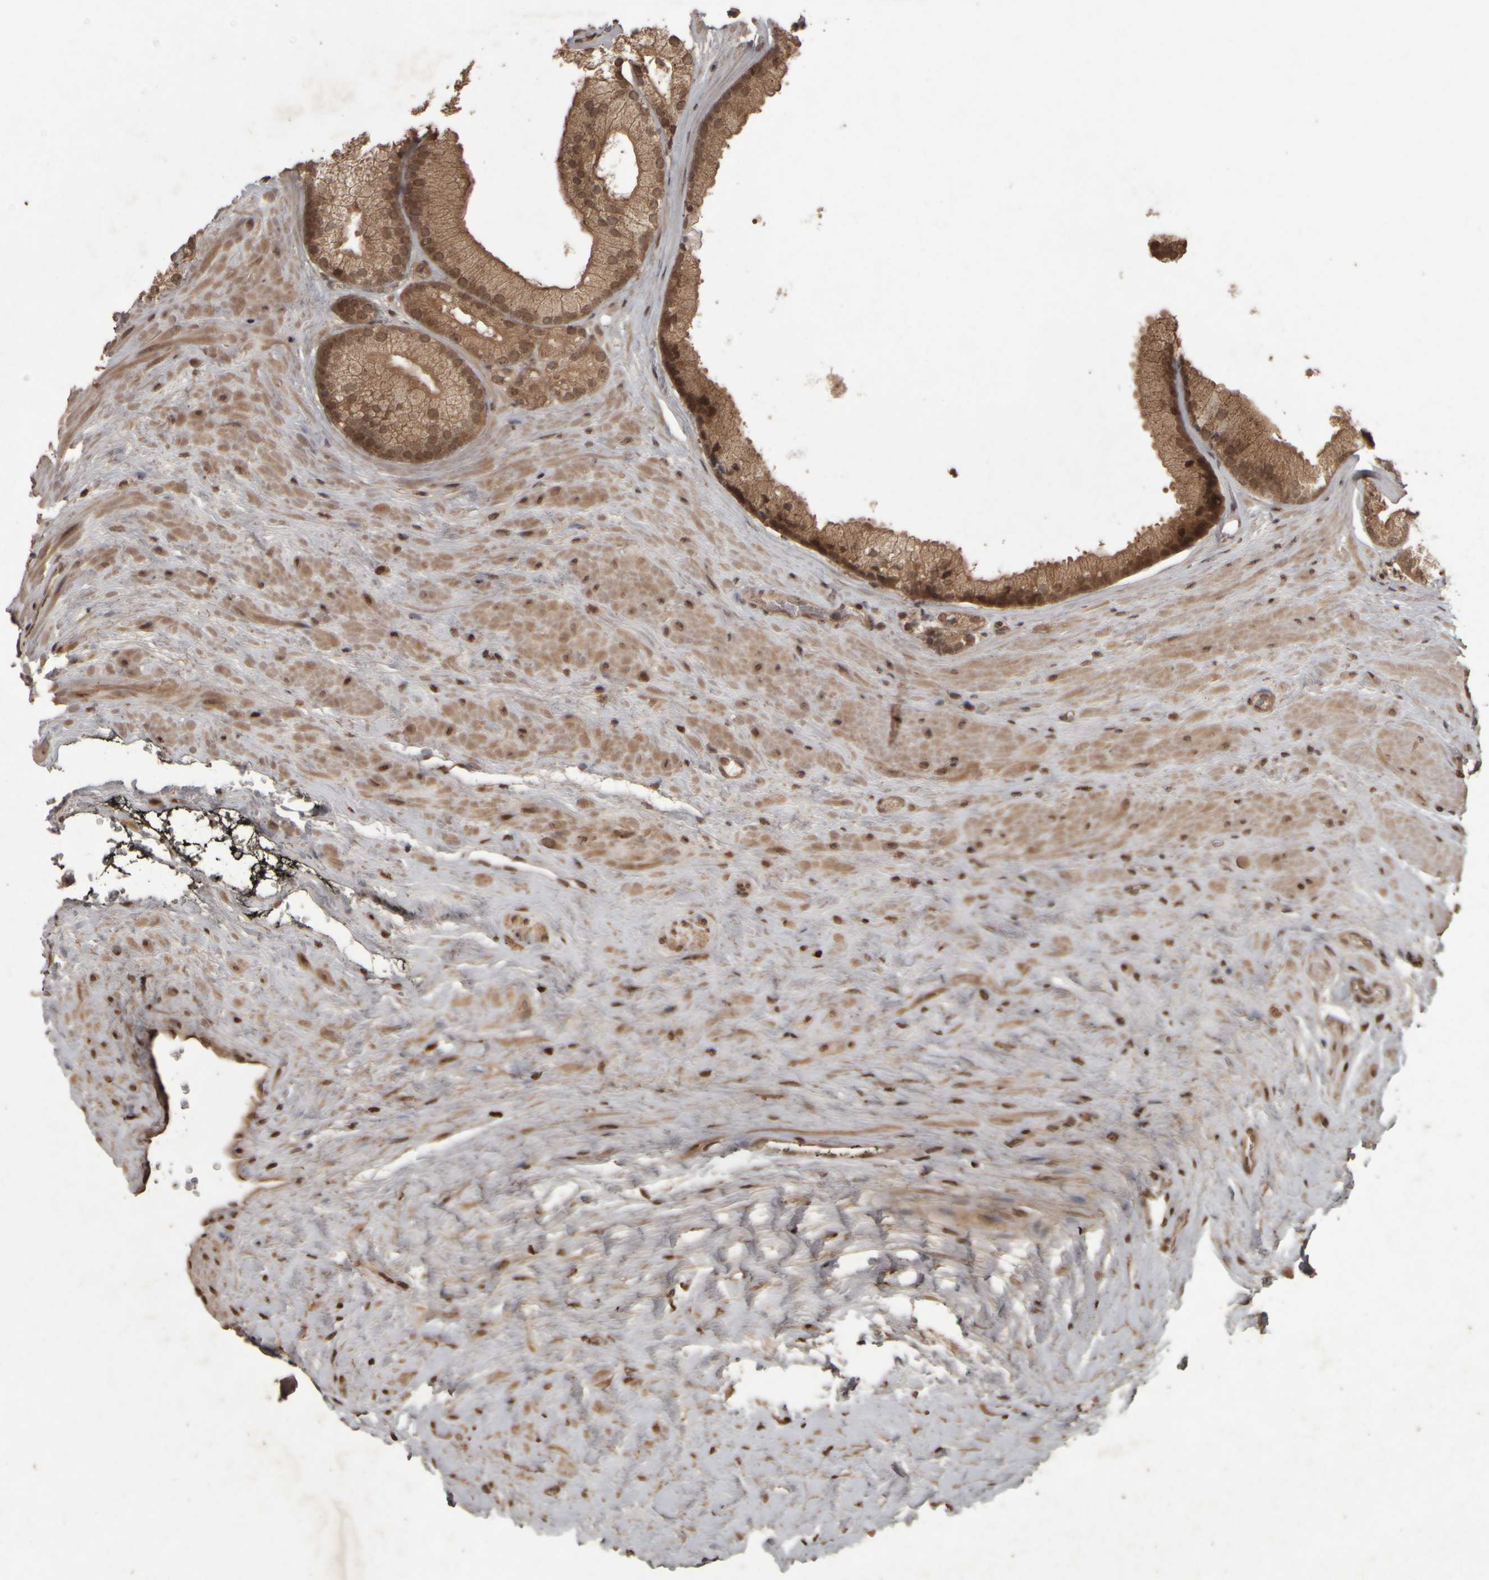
{"staining": {"intensity": "moderate", "quantity": ">75%", "location": "cytoplasmic/membranous,nuclear"}, "tissue": "prostate cancer", "cell_type": "Tumor cells", "image_type": "cancer", "snomed": [{"axis": "morphology", "description": "Adenocarcinoma, Low grade"}, {"axis": "topography", "description": "Prostate"}], "caption": "A brown stain shows moderate cytoplasmic/membranous and nuclear expression of a protein in human prostate cancer tumor cells. Using DAB (3,3'-diaminobenzidine) (brown) and hematoxylin (blue) stains, captured at high magnification using brightfield microscopy.", "gene": "ACO1", "patient": {"sex": "male", "age": 65}}